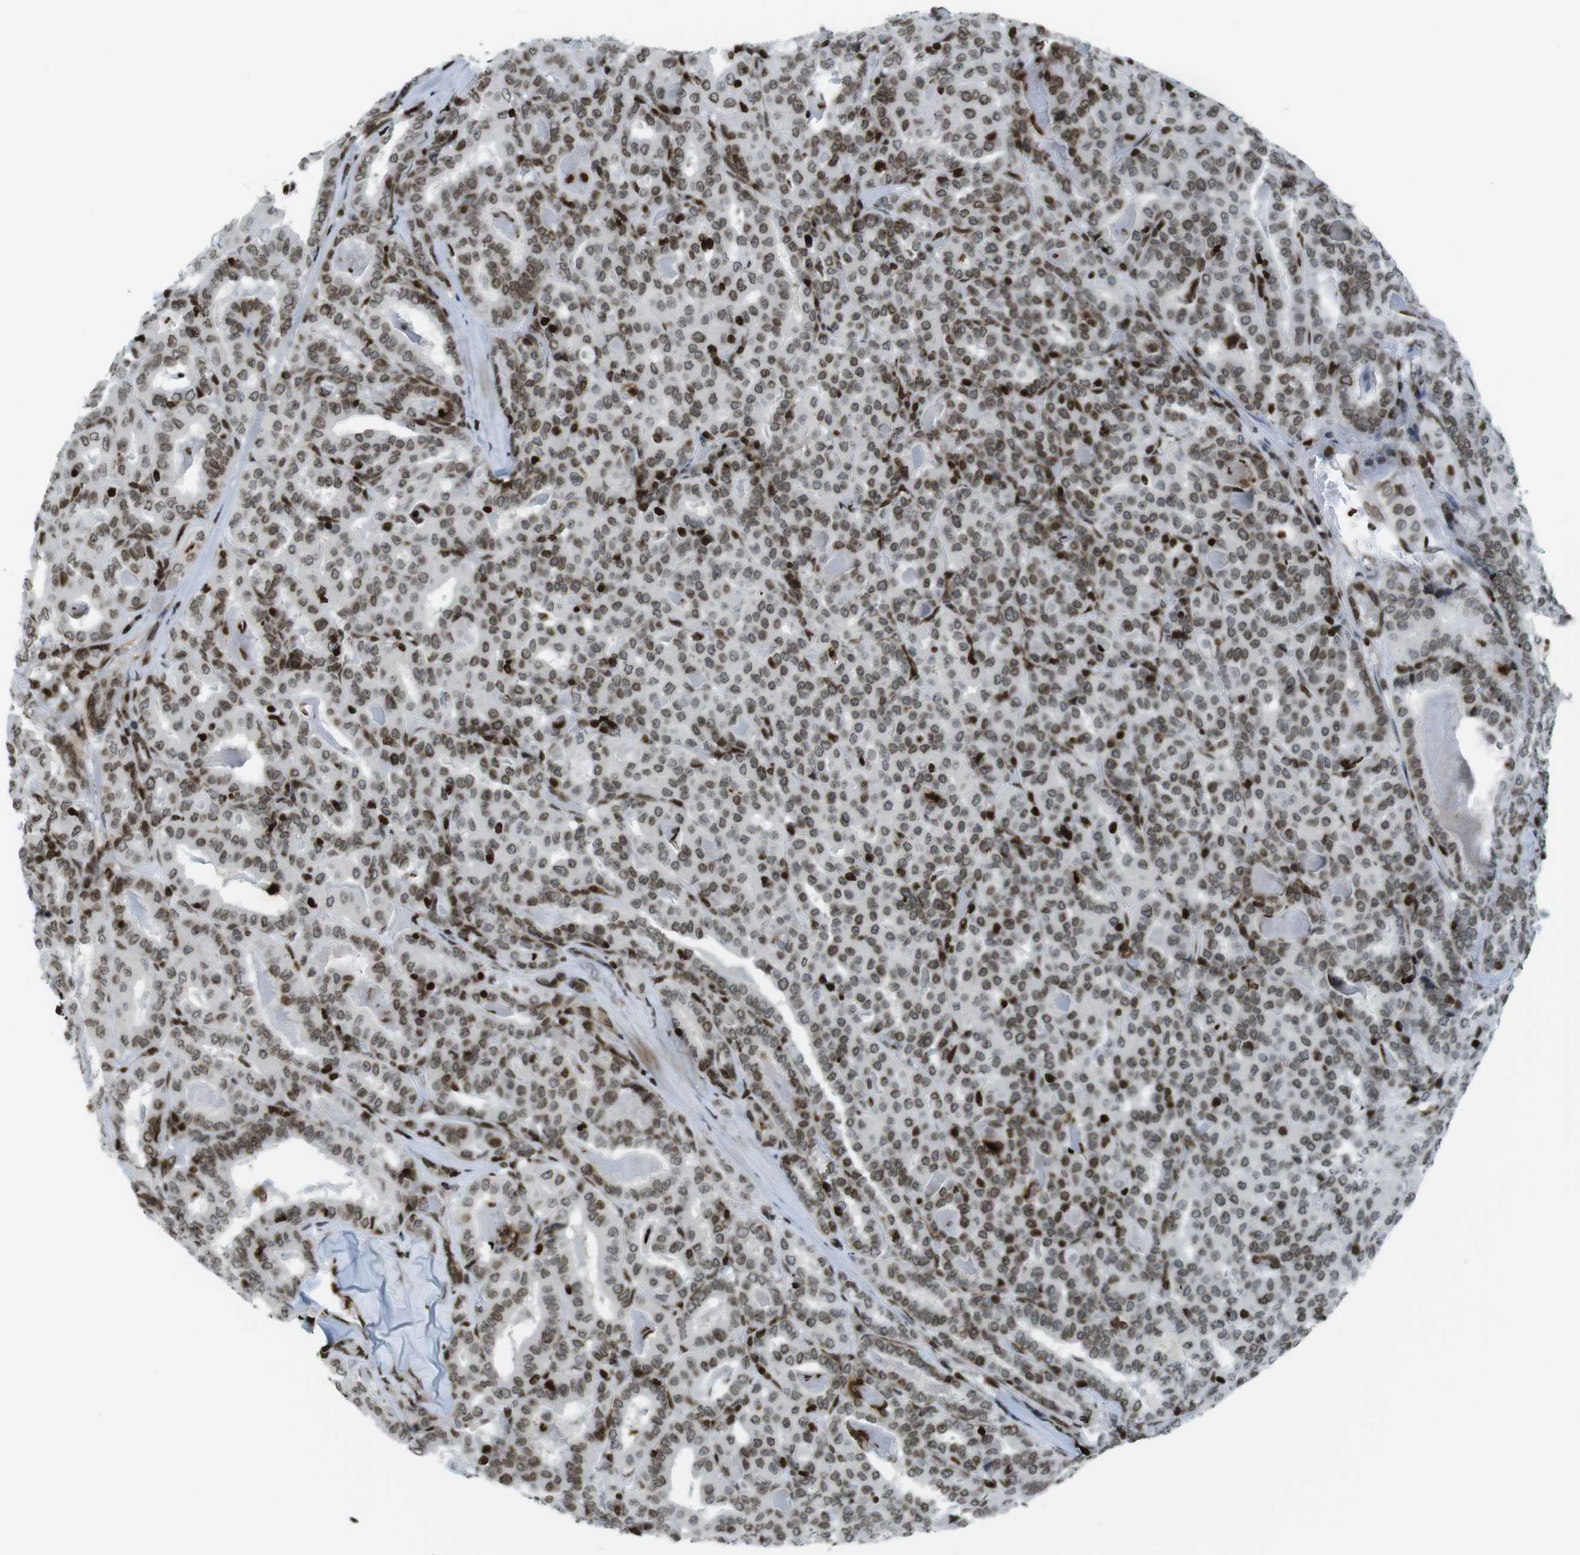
{"staining": {"intensity": "moderate", "quantity": ">75%", "location": "nuclear"}, "tissue": "thyroid cancer", "cell_type": "Tumor cells", "image_type": "cancer", "snomed": [{"axis": "morphology", "description": "Papillary adenocarcinoma, NOS"}, {"axis": "topography", "description": "Thyroid gland"}], "caption": "Immunohistochemical staining of thyroid cancer (papillary adenocarcinoma) exhibits medium levels of moderate nuclear protein positivity in about >75% of tumor cells.", "gene": "H2AC8", "patient": {"sex": "female", "age": 42}}